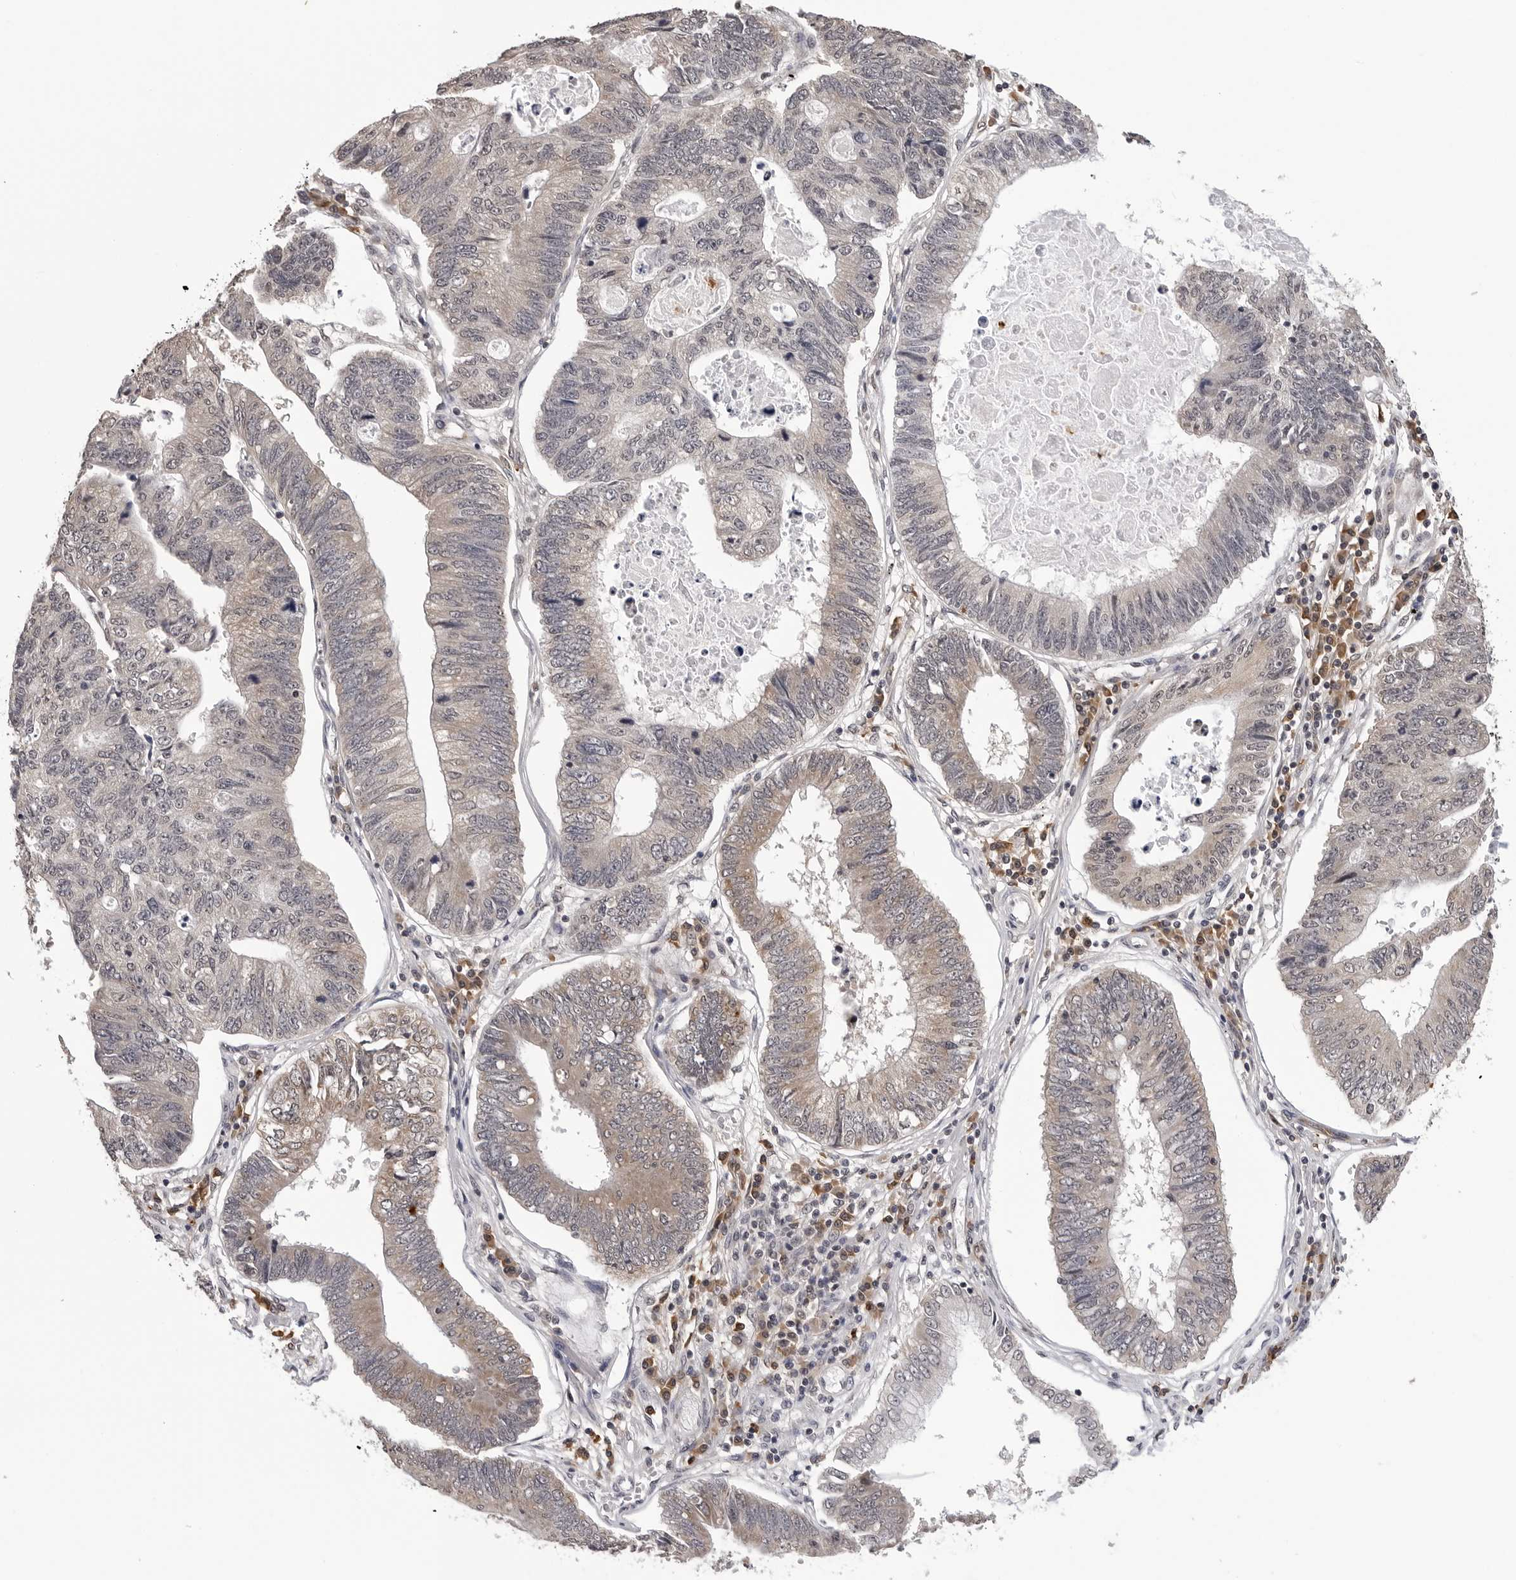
{"staining": {"intensity": "weak", "quantity": "<25%", "location": "cytoplasmic/membranous"}, "tissue": "stomach cancer", "cell_type": "Tumor cells", "image_type": "cancer", "snomed": [{"axis": "morphology", "description": "Adenocarcinoma, NOS"}, {"axis": "topography", "description": "Stomach"}], "caption": "Stomach adenocarcinoma stained for a protein using immunohistochemistry exhibits no expression tumor cells.", "gene": "TRMT13", "patient": {"sex": "male", "age": 59}}